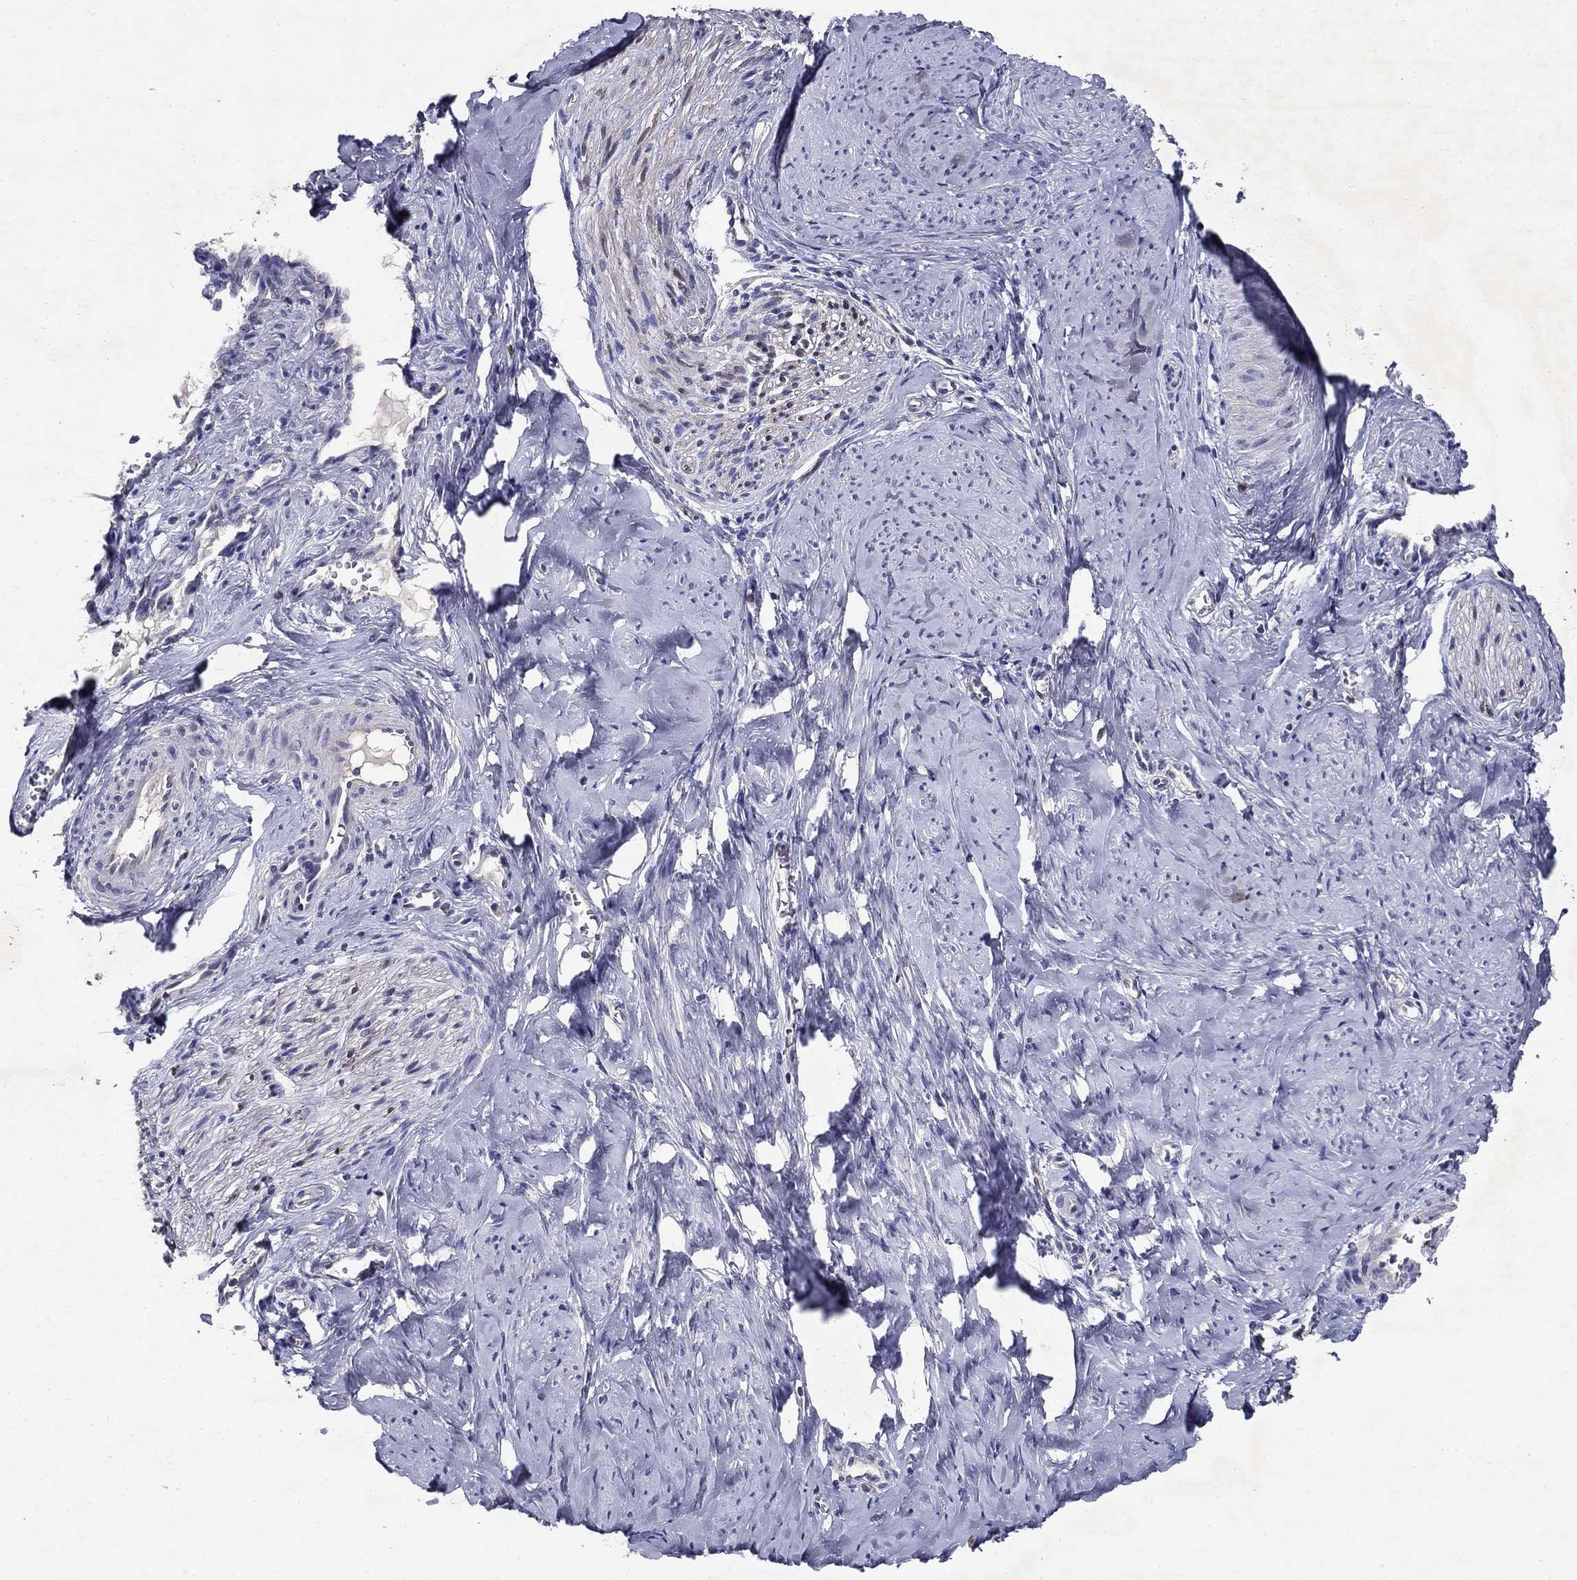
{"staining": {"intensity": "negative", "quantity": "none", "location": "none"}, "tissue": "smooth muscle", "cell_type": "Smooth muscle cells", "image_type": "normal", "snomed": [{"axis": "morphology", "description": "Normal tissue, NOS"}, {"axis": "topography", "description": "Smooth muscle"}], "caption": "Micrograph shows no protein positivity in smooth muscle cells of benign smooth muscle.", "gene": "GLTP", "patient": {"sex": "female", "age": 48}}